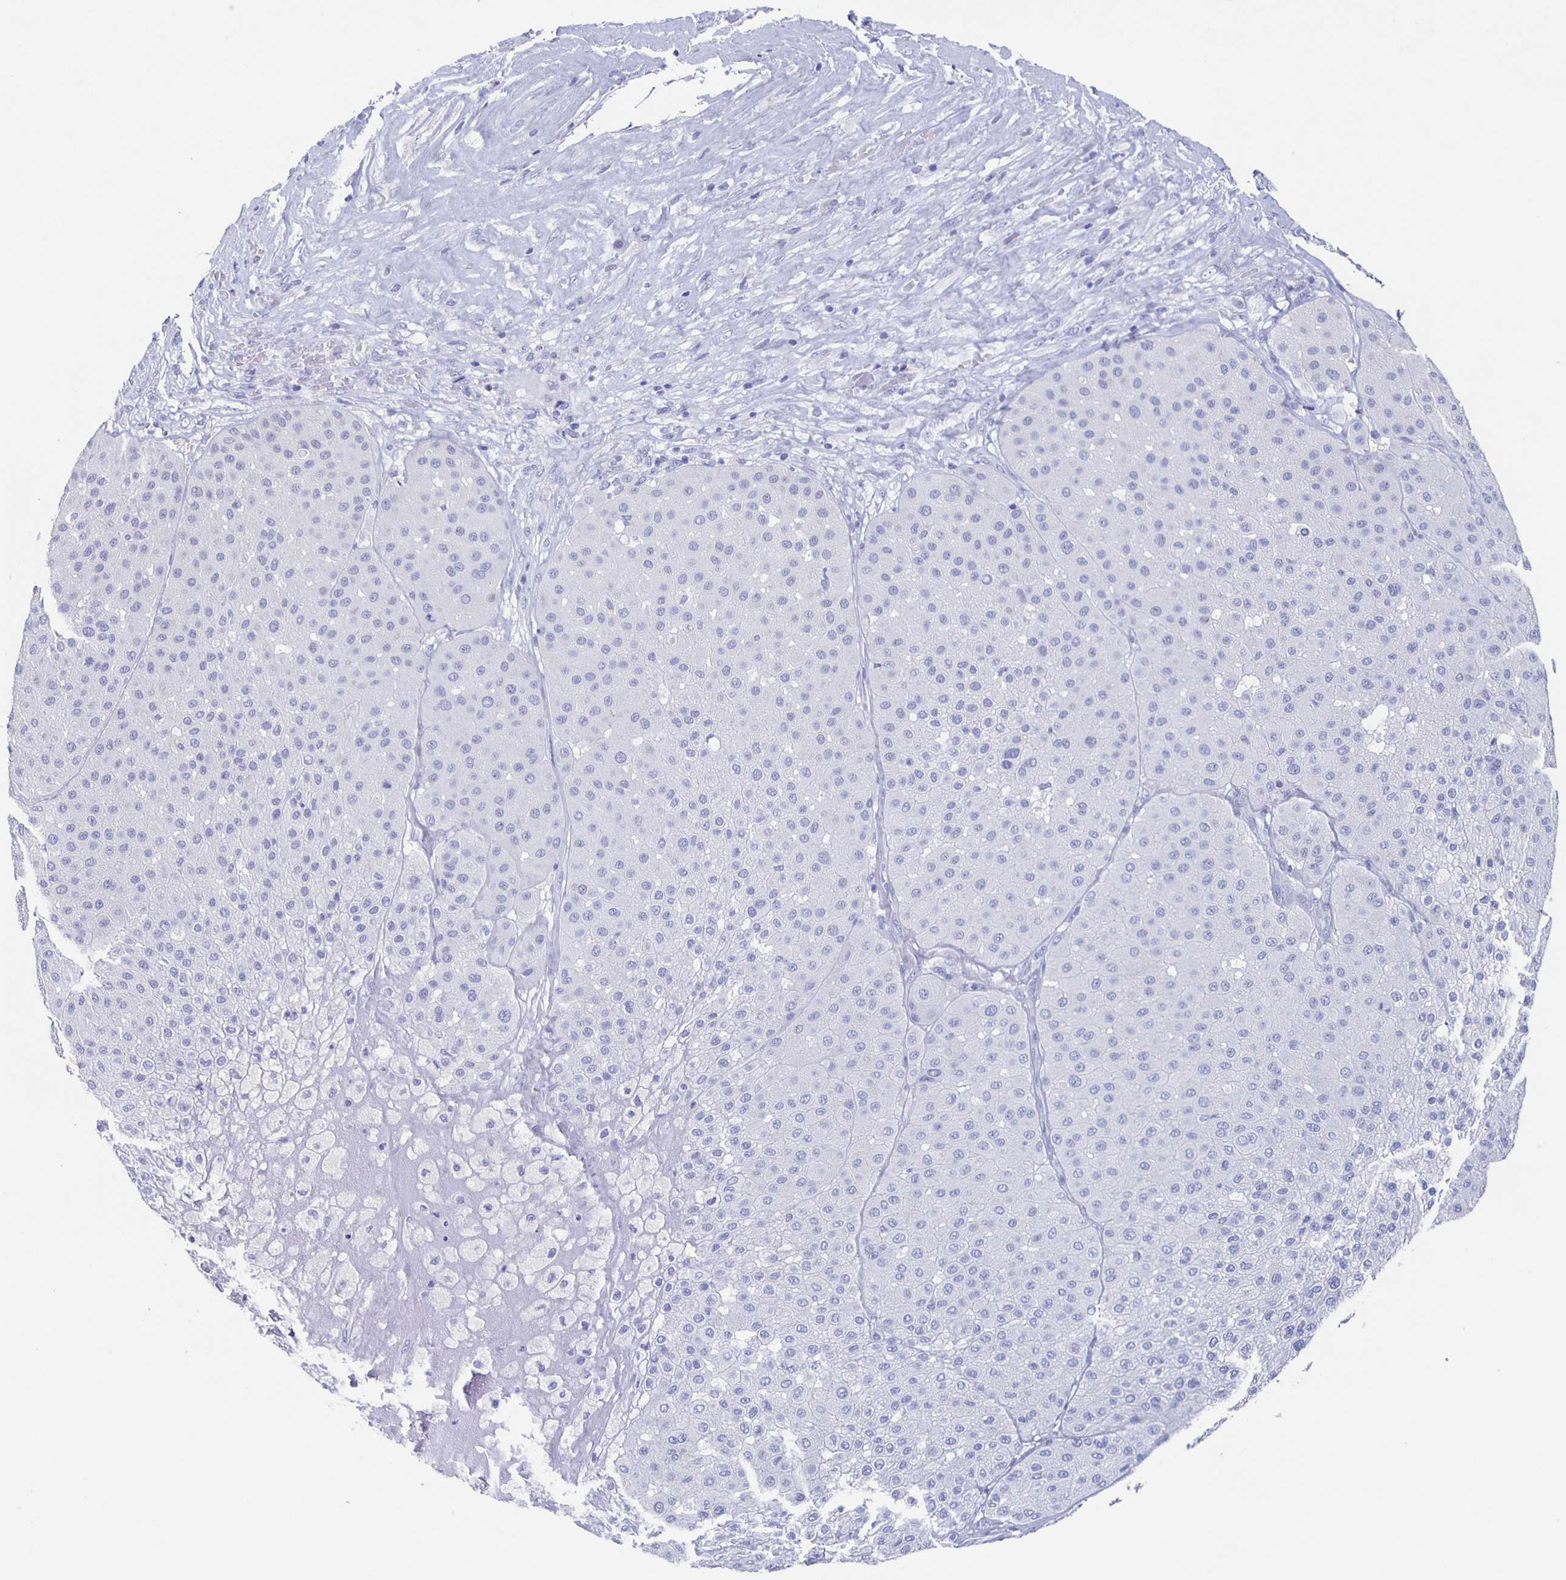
{"staining": {"intensity": "negative", "quantity": "none", "location": "none"}, "tissue": "melanoma", "cell_type": "Tumor cells", "image_type": "cancer", "snomed": [{"axis": "morphology", "description": "Malignant melanoma, Metastatic site"}, {"axis": "topography", "description": "Smooth muscle"}], "caption": "Malignant melanoma (metastatic site) stained for a protein using immunohistochemistry demonstrates no staining tumor cells.", "gene": "SLC34A2", "patient": {"sex": "male", "age": 41}}